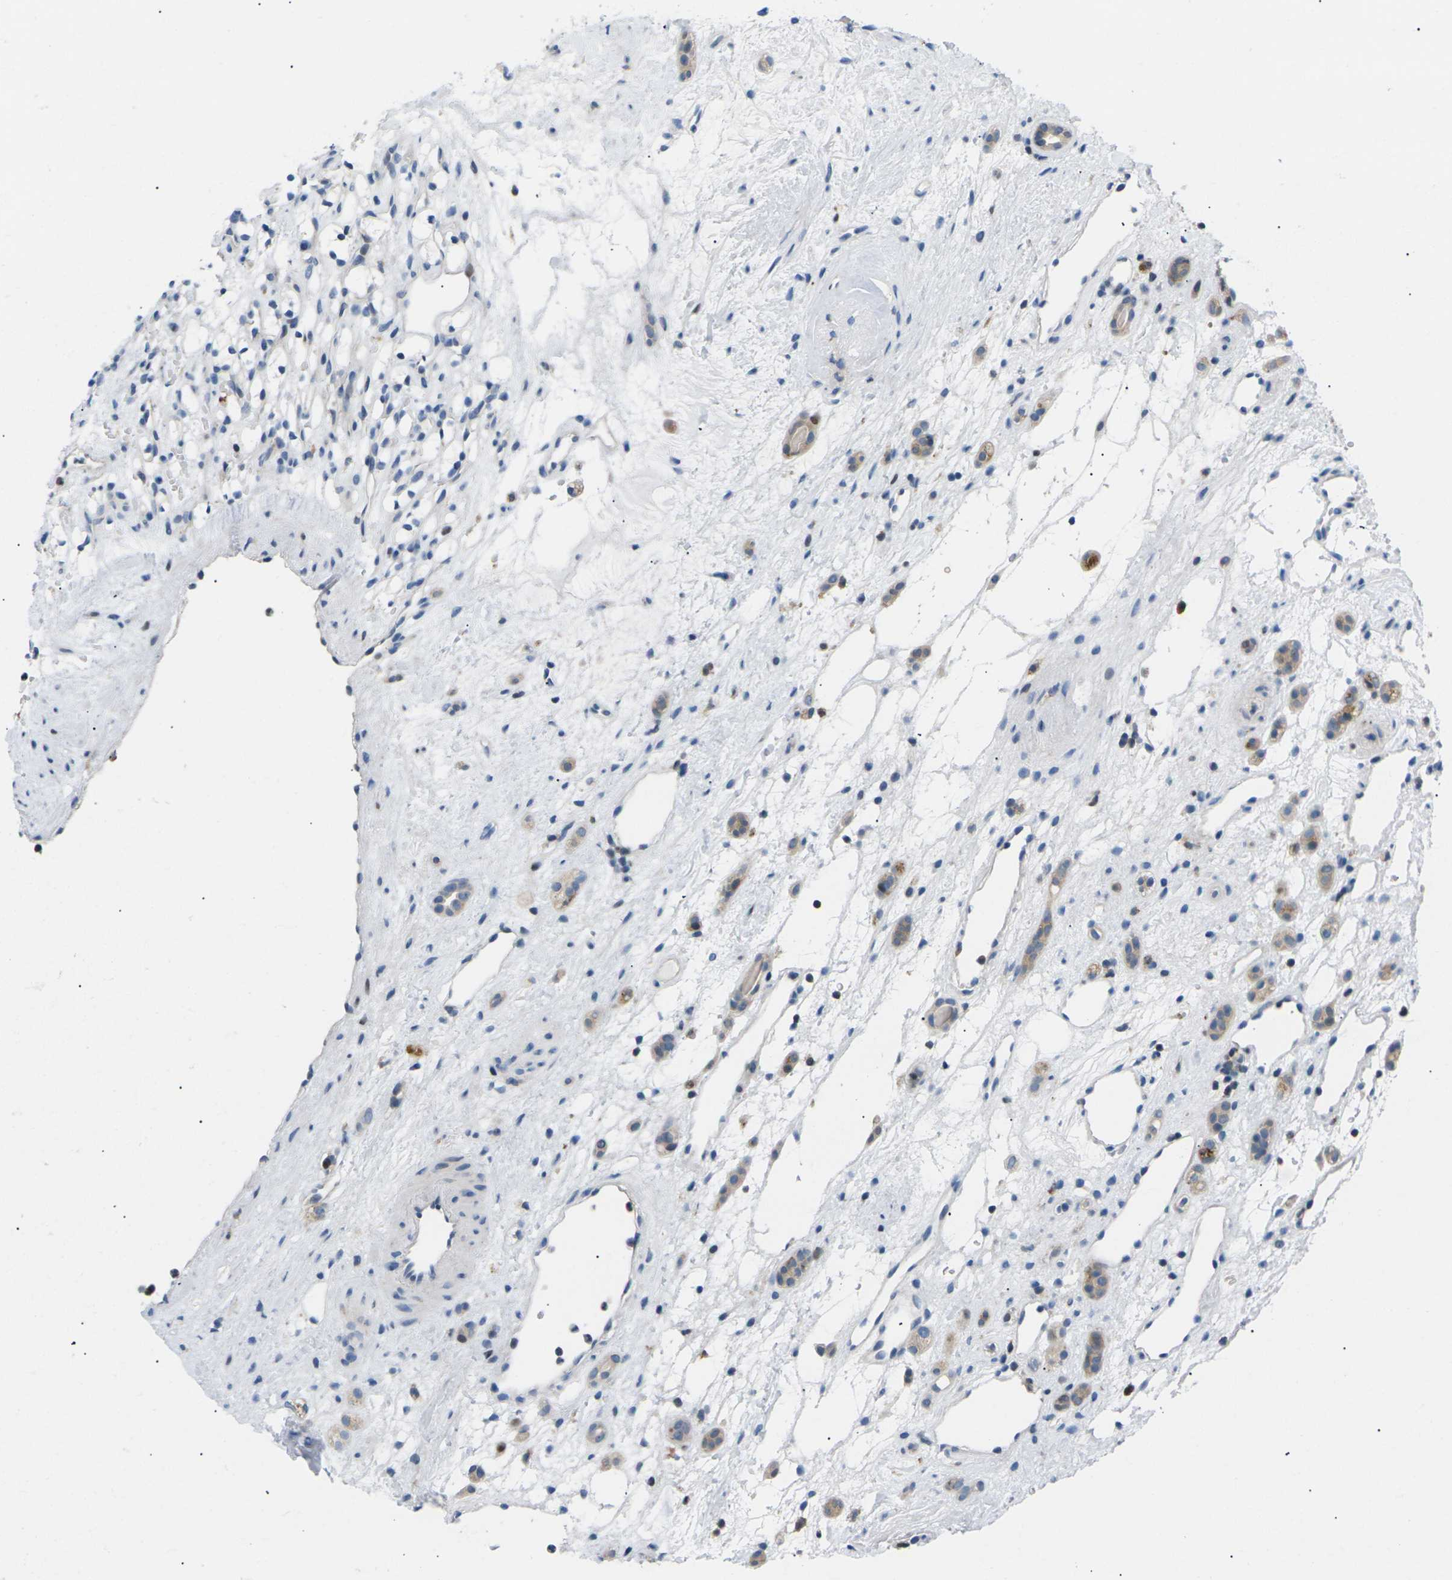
{"staining": {"intensity": "negative", "quantity": "none", "location": "none"}, "tissue": "renal cancer", "cell_type": "Tumor cells", "image_type": "cancer", "snomed": [{"axis": "morphology", "description": "Adenocarcinoma, NOS"}, {"axis": "topography", "description": "Kidney"}], "caption": "Tumor cells show no significant protein positivity in renal adenocarcinoma. (DAB immunohistochemistry, high magnification).", "gene": "RPS6KA3", "patient": {"sex": "female", "age": 60}}